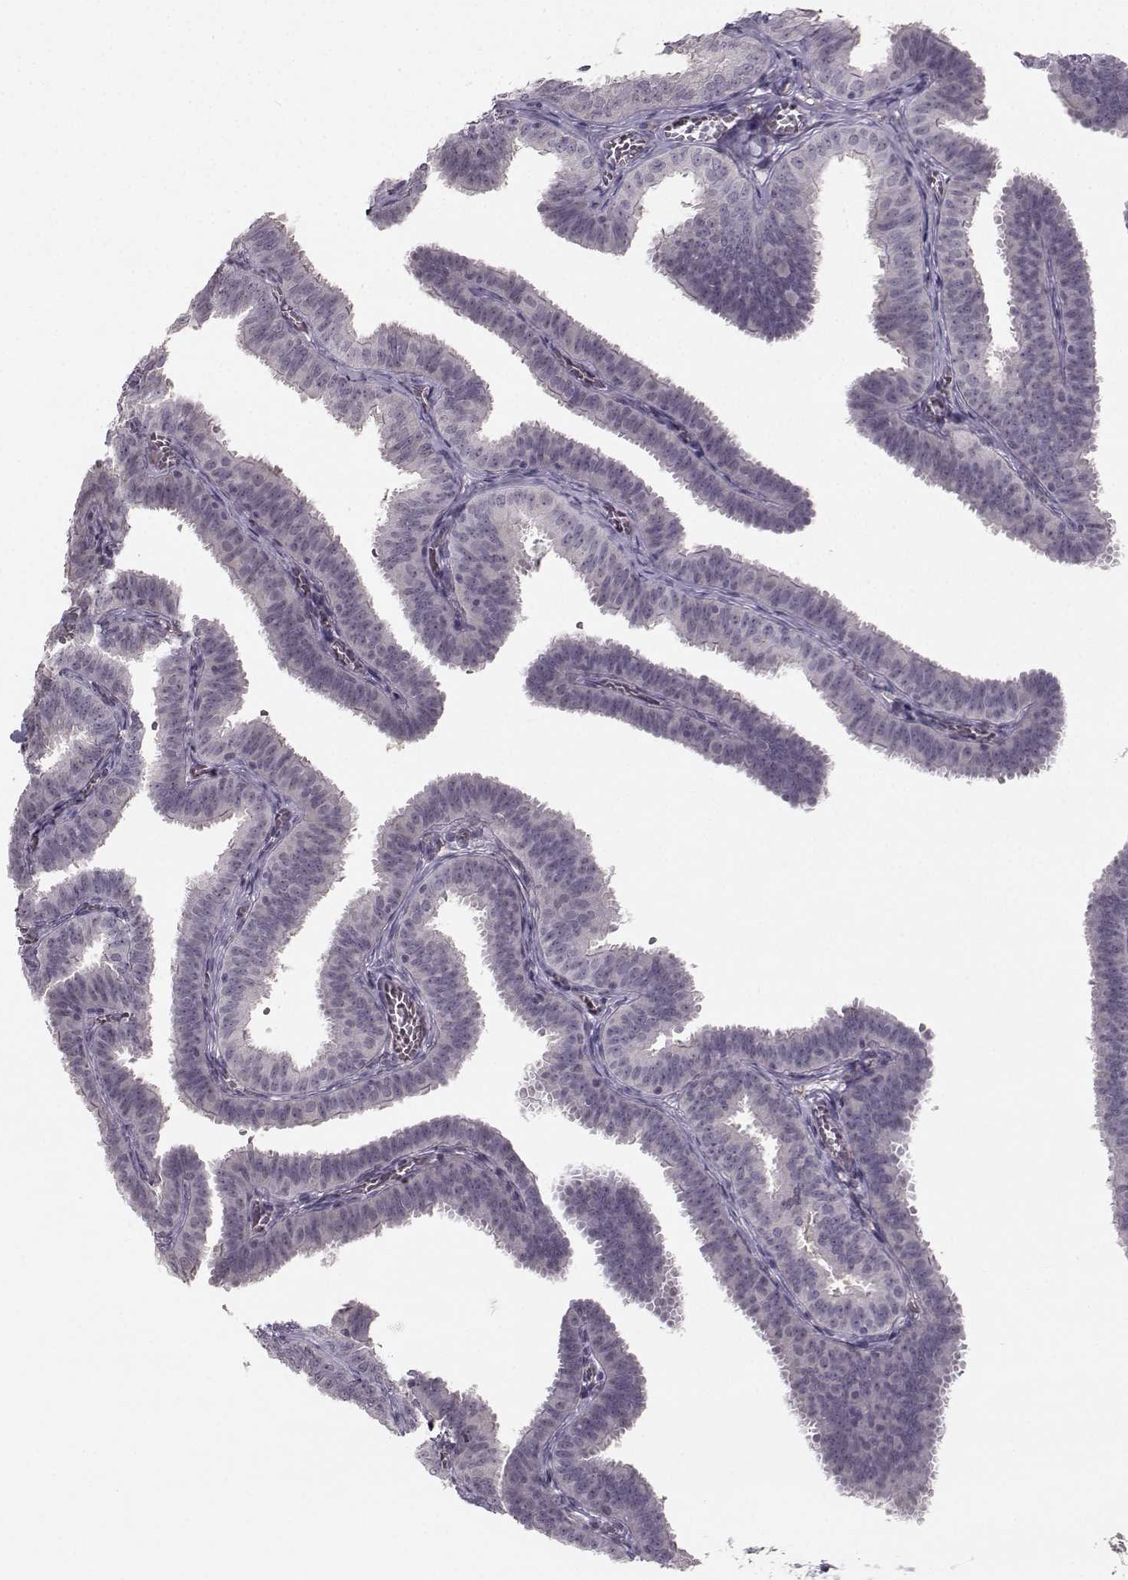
{"staining": {"intensity": "negative", "quantity": "none", "location": "none"}, "tissue": "fallopian tube", "cell_type": "Glandular cells", "image_type": "normal", "snomed": [{"axis": "morphology", "description": "Normal tissue, NOS"}, {"axis": "topography", "description": "Fallopian tube"}], "caption": "Immunohistochemistry photomicrograph of unremarkable fallopian tube stained for a protein (brown), which demonstrates no positivity in glandular cells.", "gene": "OPRD1", "patient": {"sex": "female", "age": 25}}